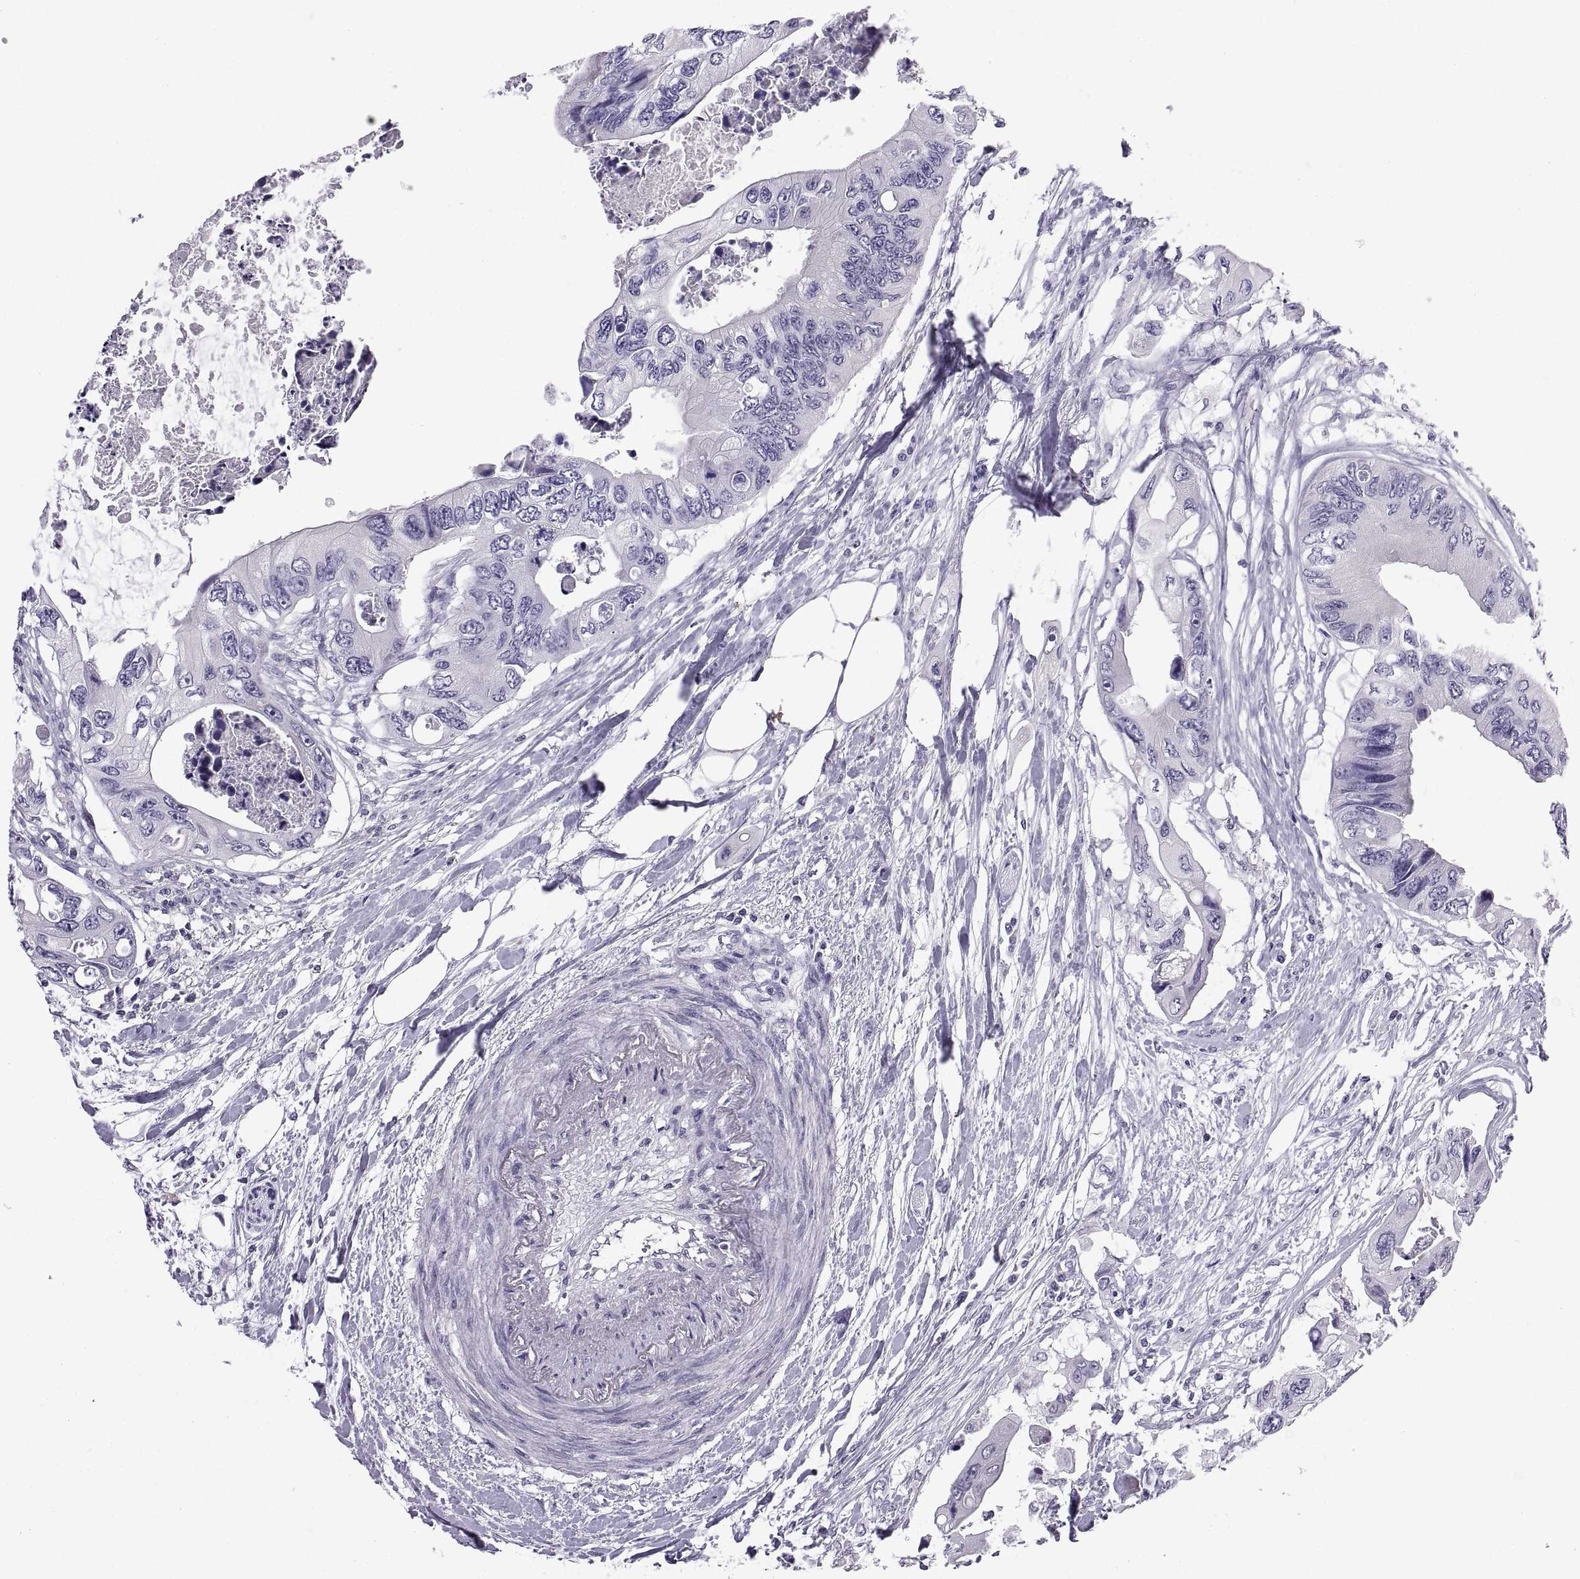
{"staining": {"intensity": "negative", "quantity": "none", "location": "none"}, "tissue": "colorectal cancer", "cell_type": "Tumor cells", "image_type": "cancer", "snomed": [{"axis": "morphology", "description": "Adenocarcinoma, NOS"}, {"axis": "topography", "description": "Rectum"}], "caption": "Micrograph shows no protein expression in tumor cells of adenocarcinoma (colorectal) tissue. (Stains: DAB immunohistochemistry with hematoxylin counter stain, Microscopy: brightfield microscopy at high magnification).", "gene": "SPDYE1", "patient": {"sex": "male", "age": 63}}